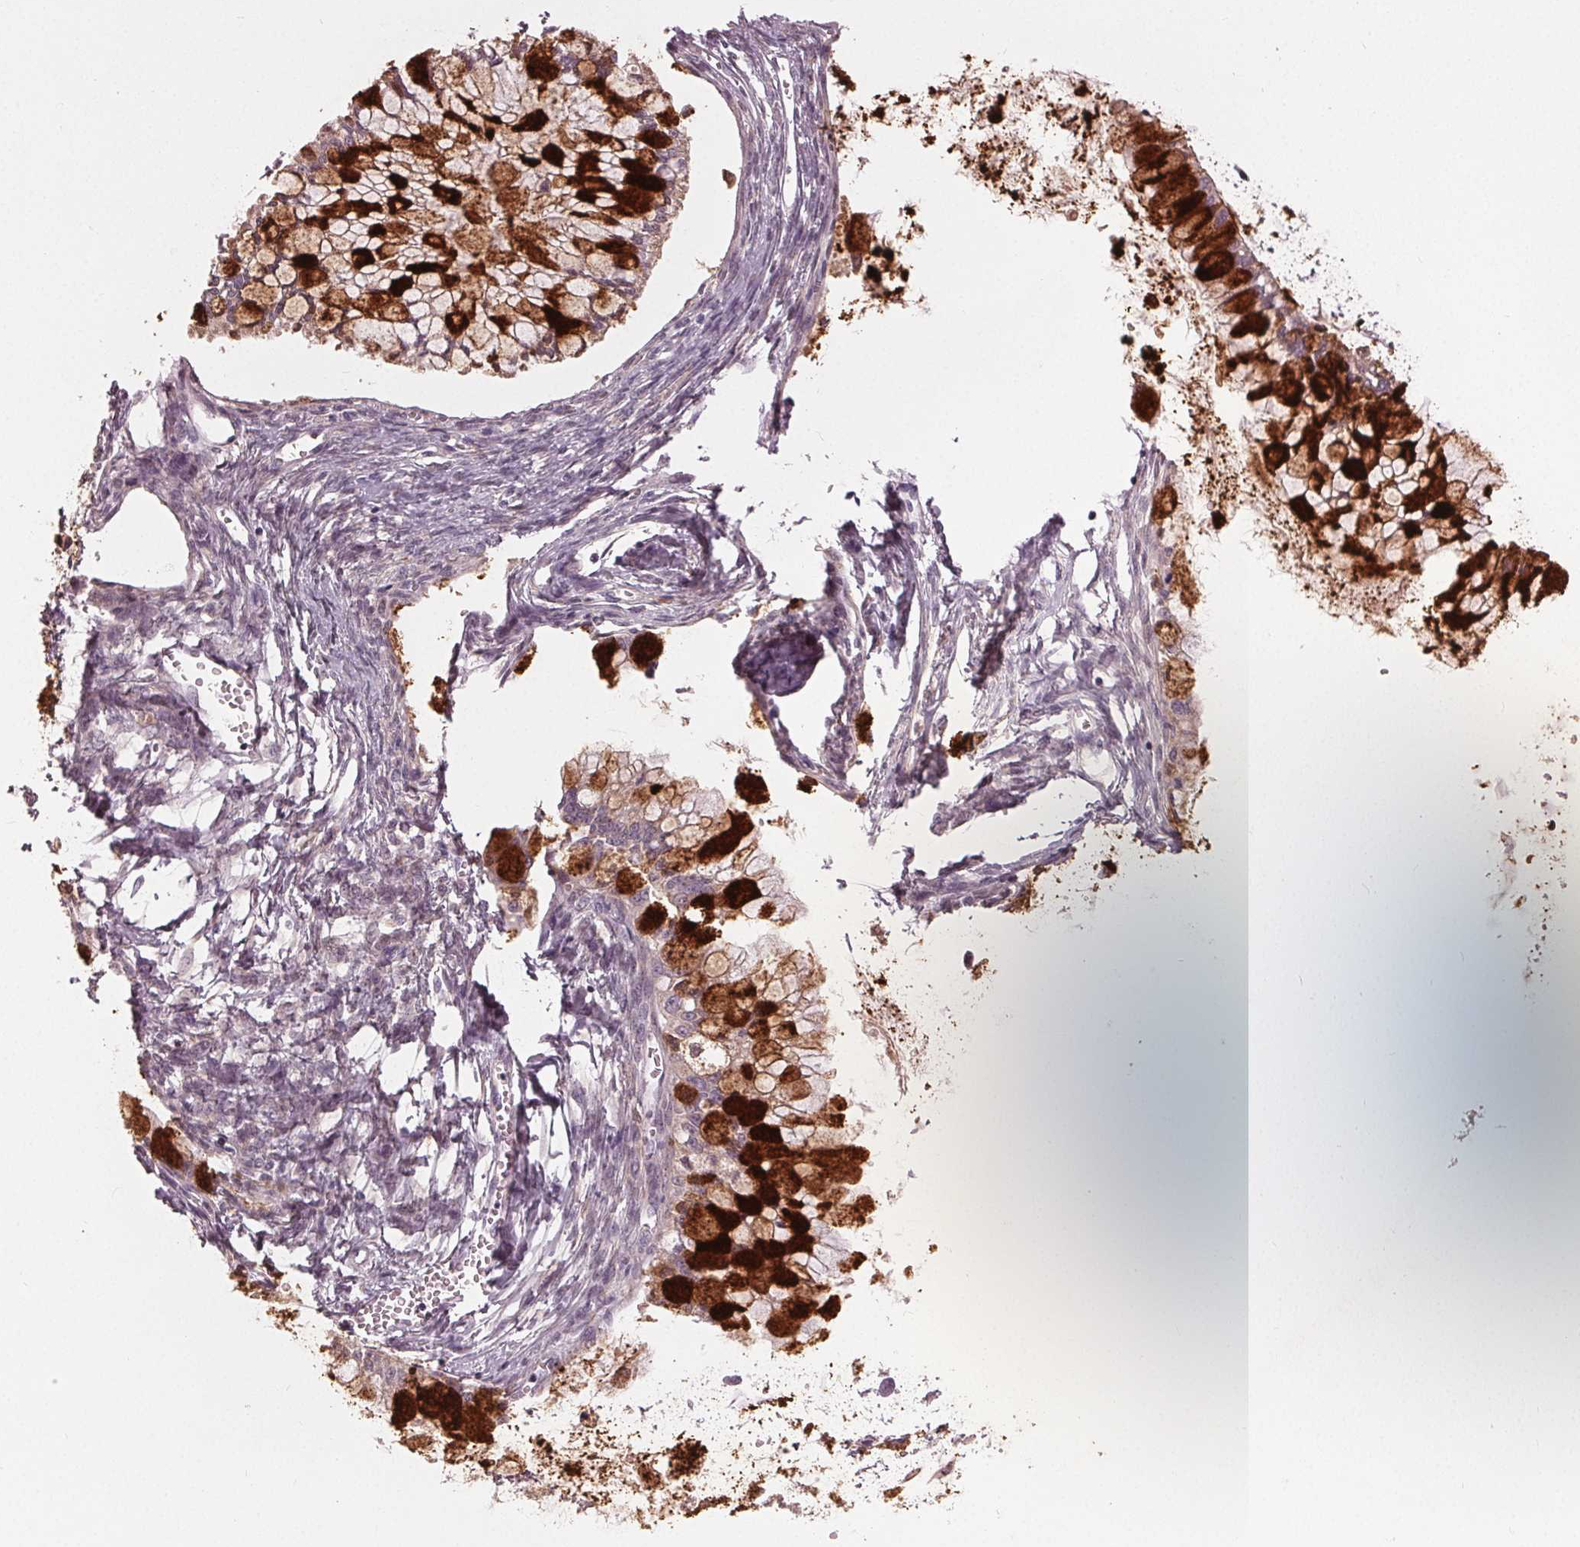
{"staining": {"intensity": "strong", "quantity": "25%-75%", "location": "cytoplasmic/membranous"}, "tissue": "ovarian cancer", "cell_type": "Tumor cells", "image_type": "cancer", "snomed": [{"axis": "morphology", "description": "Cystadenocarcinoma, mucinous, NOS"}, {"axis": "topography", "description": "Ovary"}], "caption": "Strong cytoplasmic/membranous expression for a protein is appreciated in about 25%-75% of tumor cells of ovarian cancer using immunohistochemistry (IHC).", "gene": "ZNF605", "patient": {"sex": "female", "age": 34}}